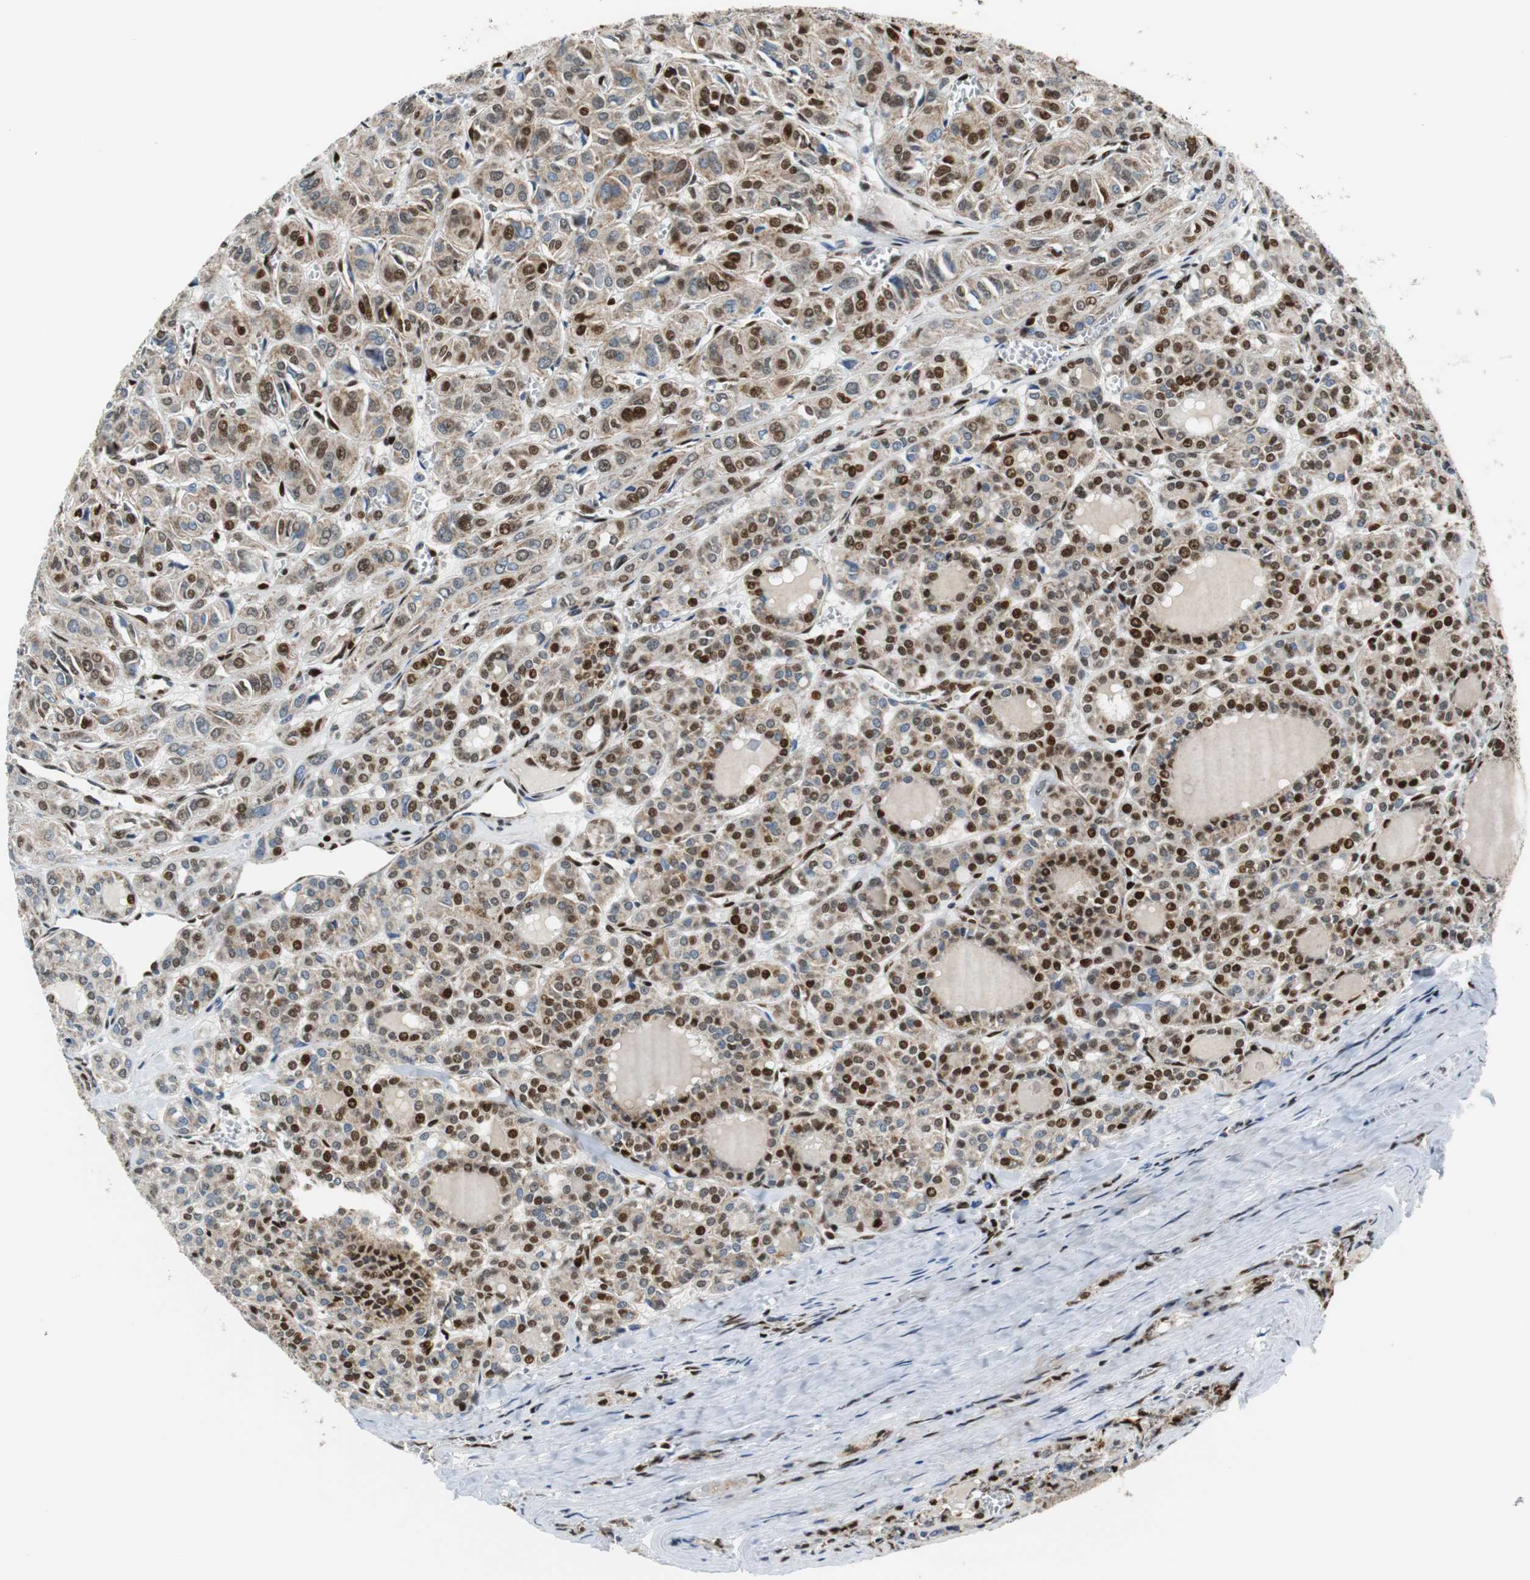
{"staining": {"intensity": "strong", "quantity": ">75%", "location": "nuclear"}, "tissue": "thyroid cancer", "cell_type": "Tumor cells", "image_type": "cancer", "snomed": [{"axis": "morphology", "description": "Follicular adenoma carcinoma, NOS"}, {"axis": "topography", "description": "Thyroid gland"}], "caption": "Strong nuclear protein positivity is seen in about >75% of tumor cells in thyroid cancer.", "gene": "HDAC1", "patient": {"sex": "female", "age": 71}}